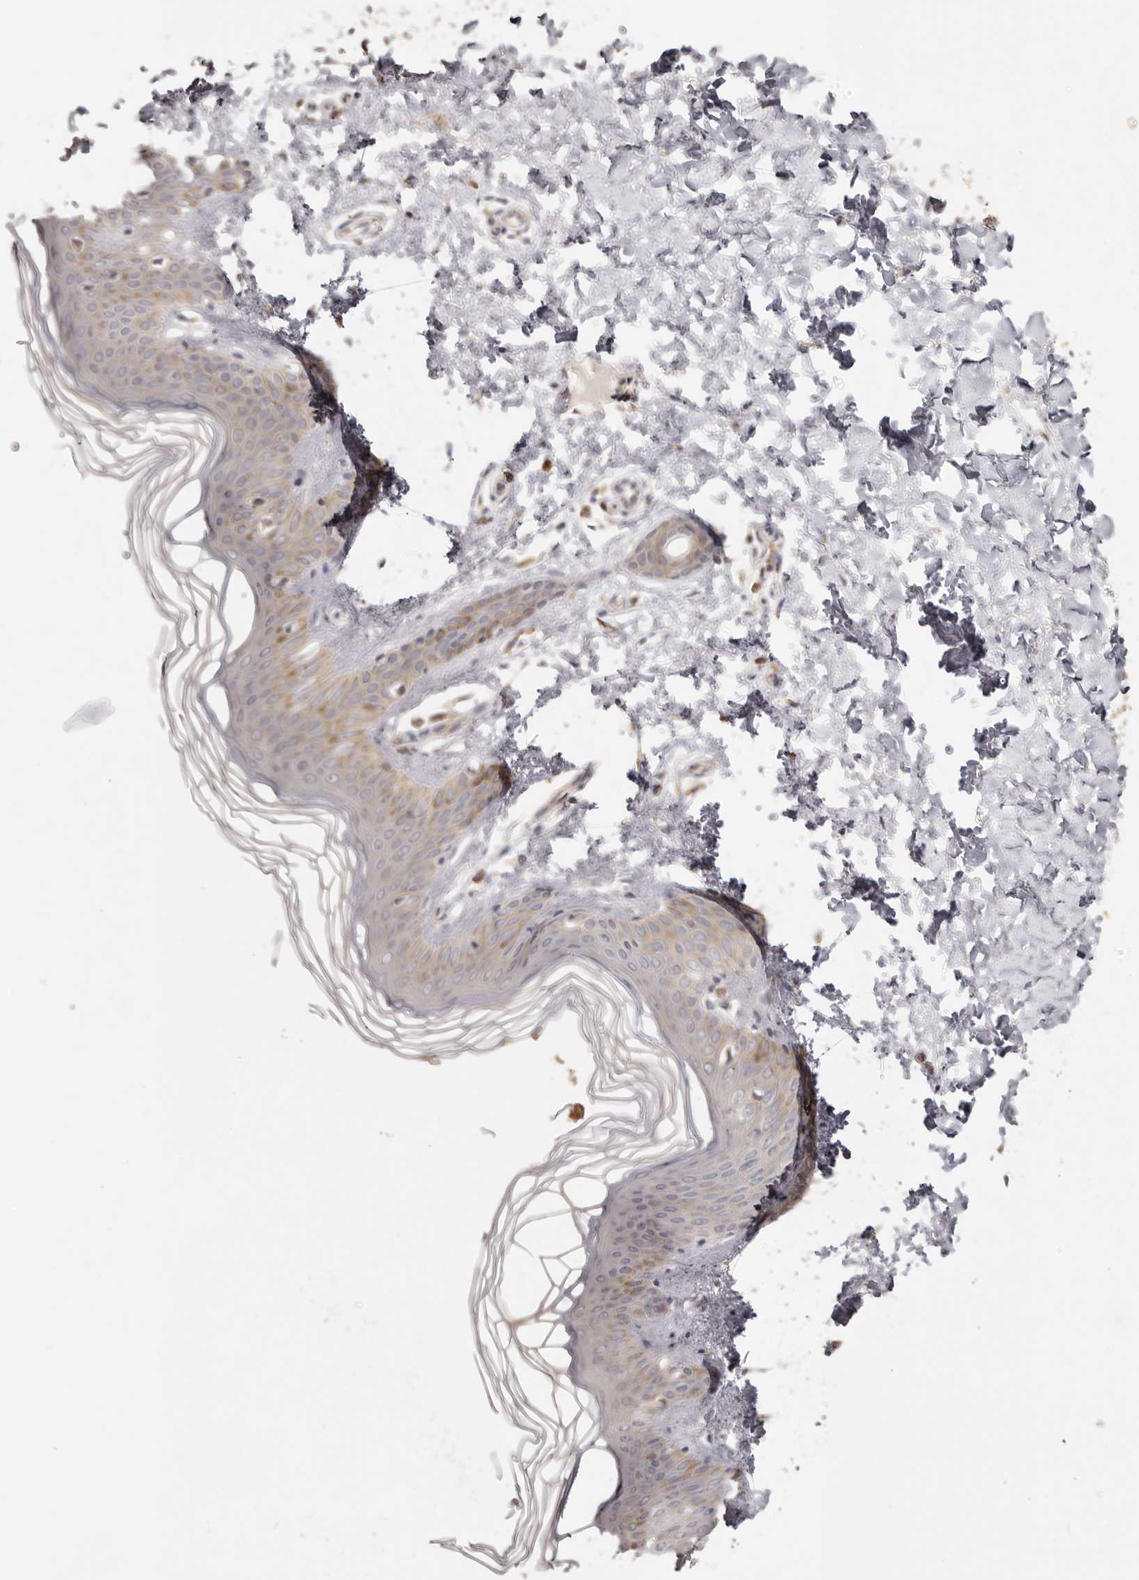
{"staining": {"intensity": "negative", "quantity": "none", "location": "none"}, "tissue": "skin", "cell_type": "Fibroblasts", "image_type": "normal", "snomed": [{"axis": "morphology", "description": "Normal tissue, NOS"}, {"axis": "morphology", "description": "Neoplasm, benign, NOS"}, {"axis": "topography", "description": "Skin"}, {"axis": "topography", "description": "Soft tissue"}], "caption": "The micrograph shows no significant expression in fibroblasts of skin. (DAB (3,3'-diaminobenzidine) IHC with hematoxylin counter stain).", "gene": "EEF1E1", "patient": {"sex": "male", "age": 26}}